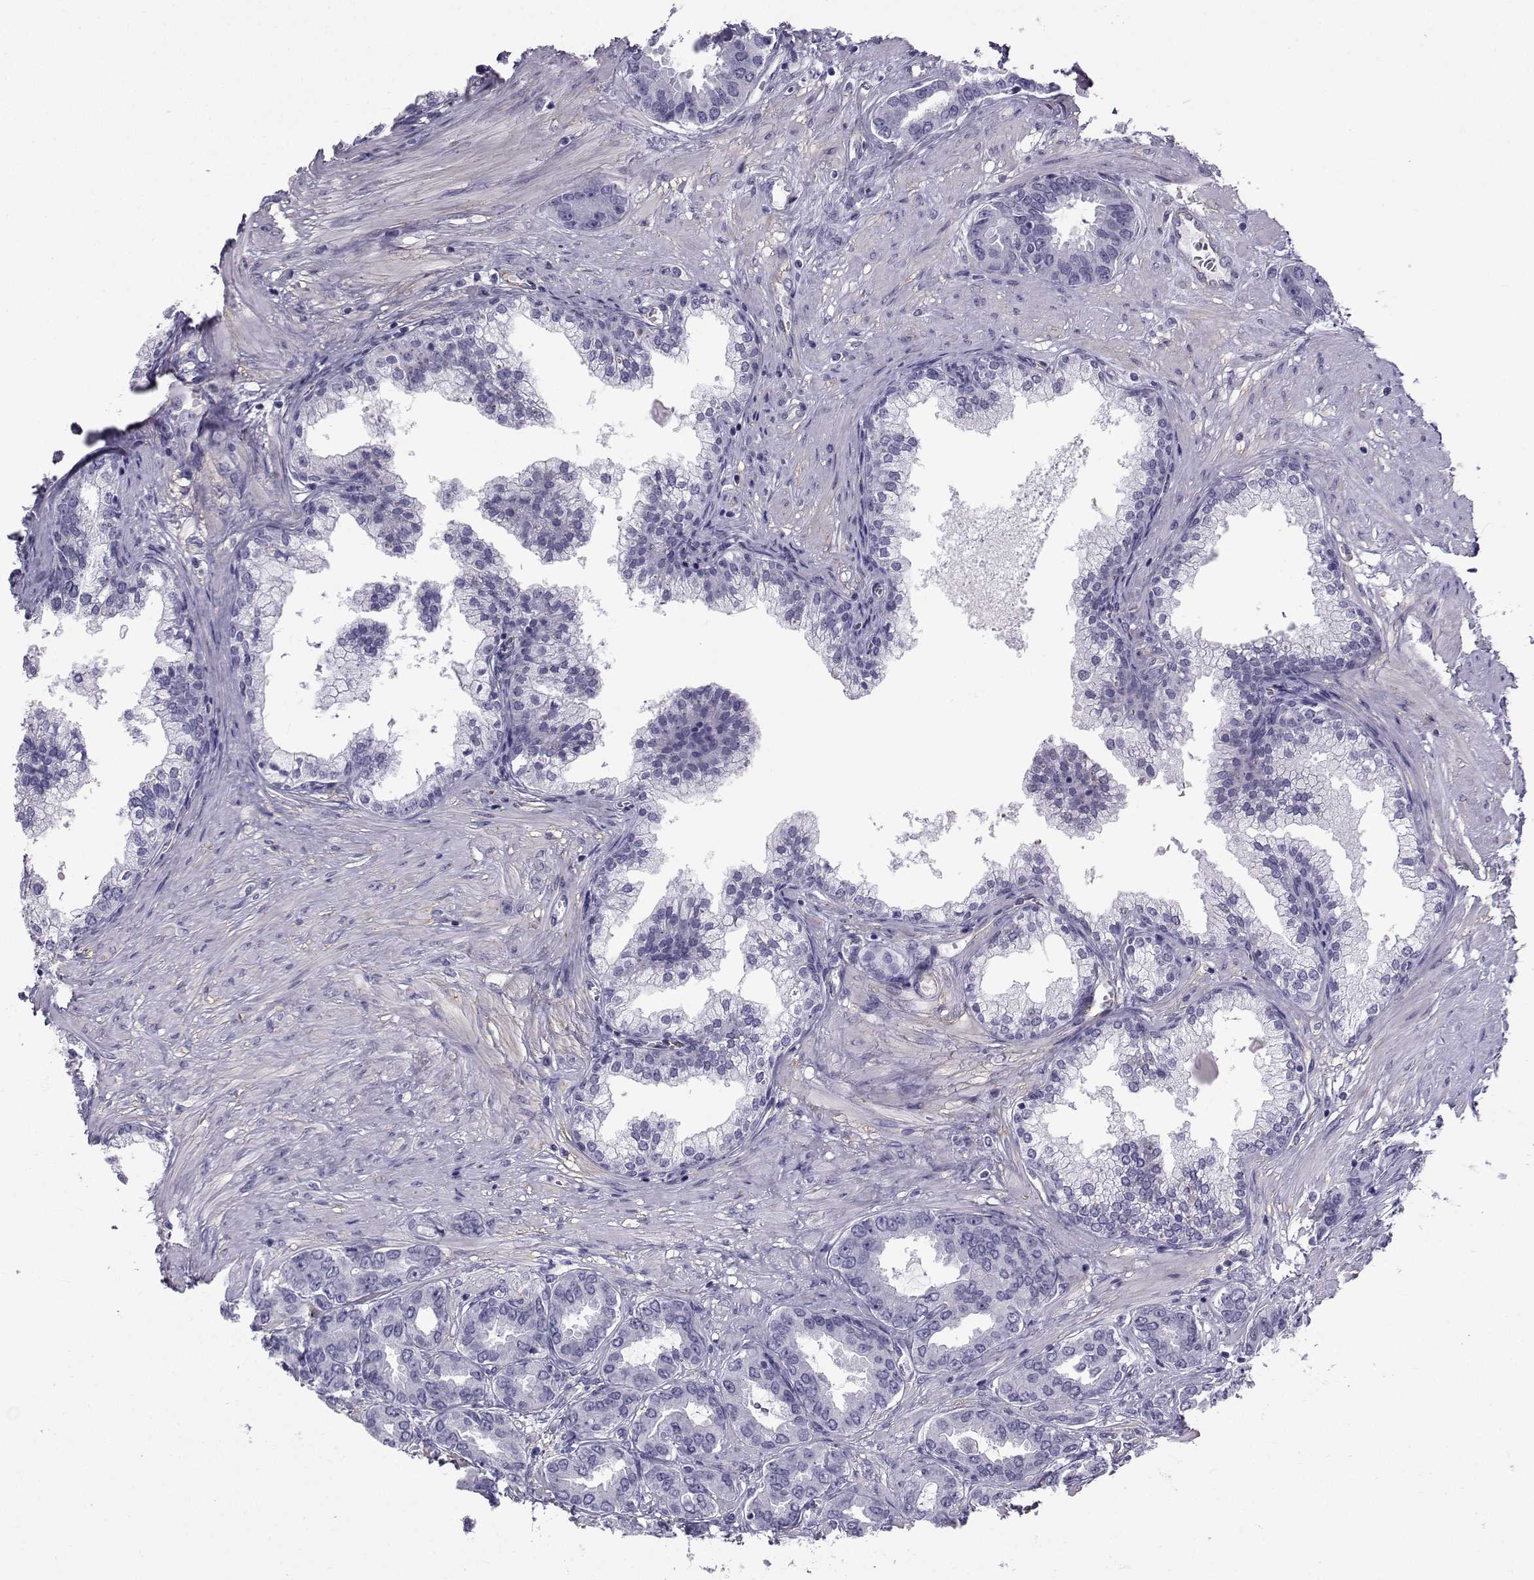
{"staining": {"intensity": "negative", "quantity": "none", "location": "none"}, "tissue": "prostate cancer", "cell_type": "Tumor cells", "image_type": "cancer", "snomed": [{"axis": "morphology", "description": "Adenocarcinoma, NOS"}, {"axis": "topography", "description": "Prostate"}], "caption": "Protein analysis of prostate cancer (adenocarcinoma) demonstrates no significant staining in tumor cells.", "gene": "SPANXD", "patient": {"sex": "male", "age": 67}}